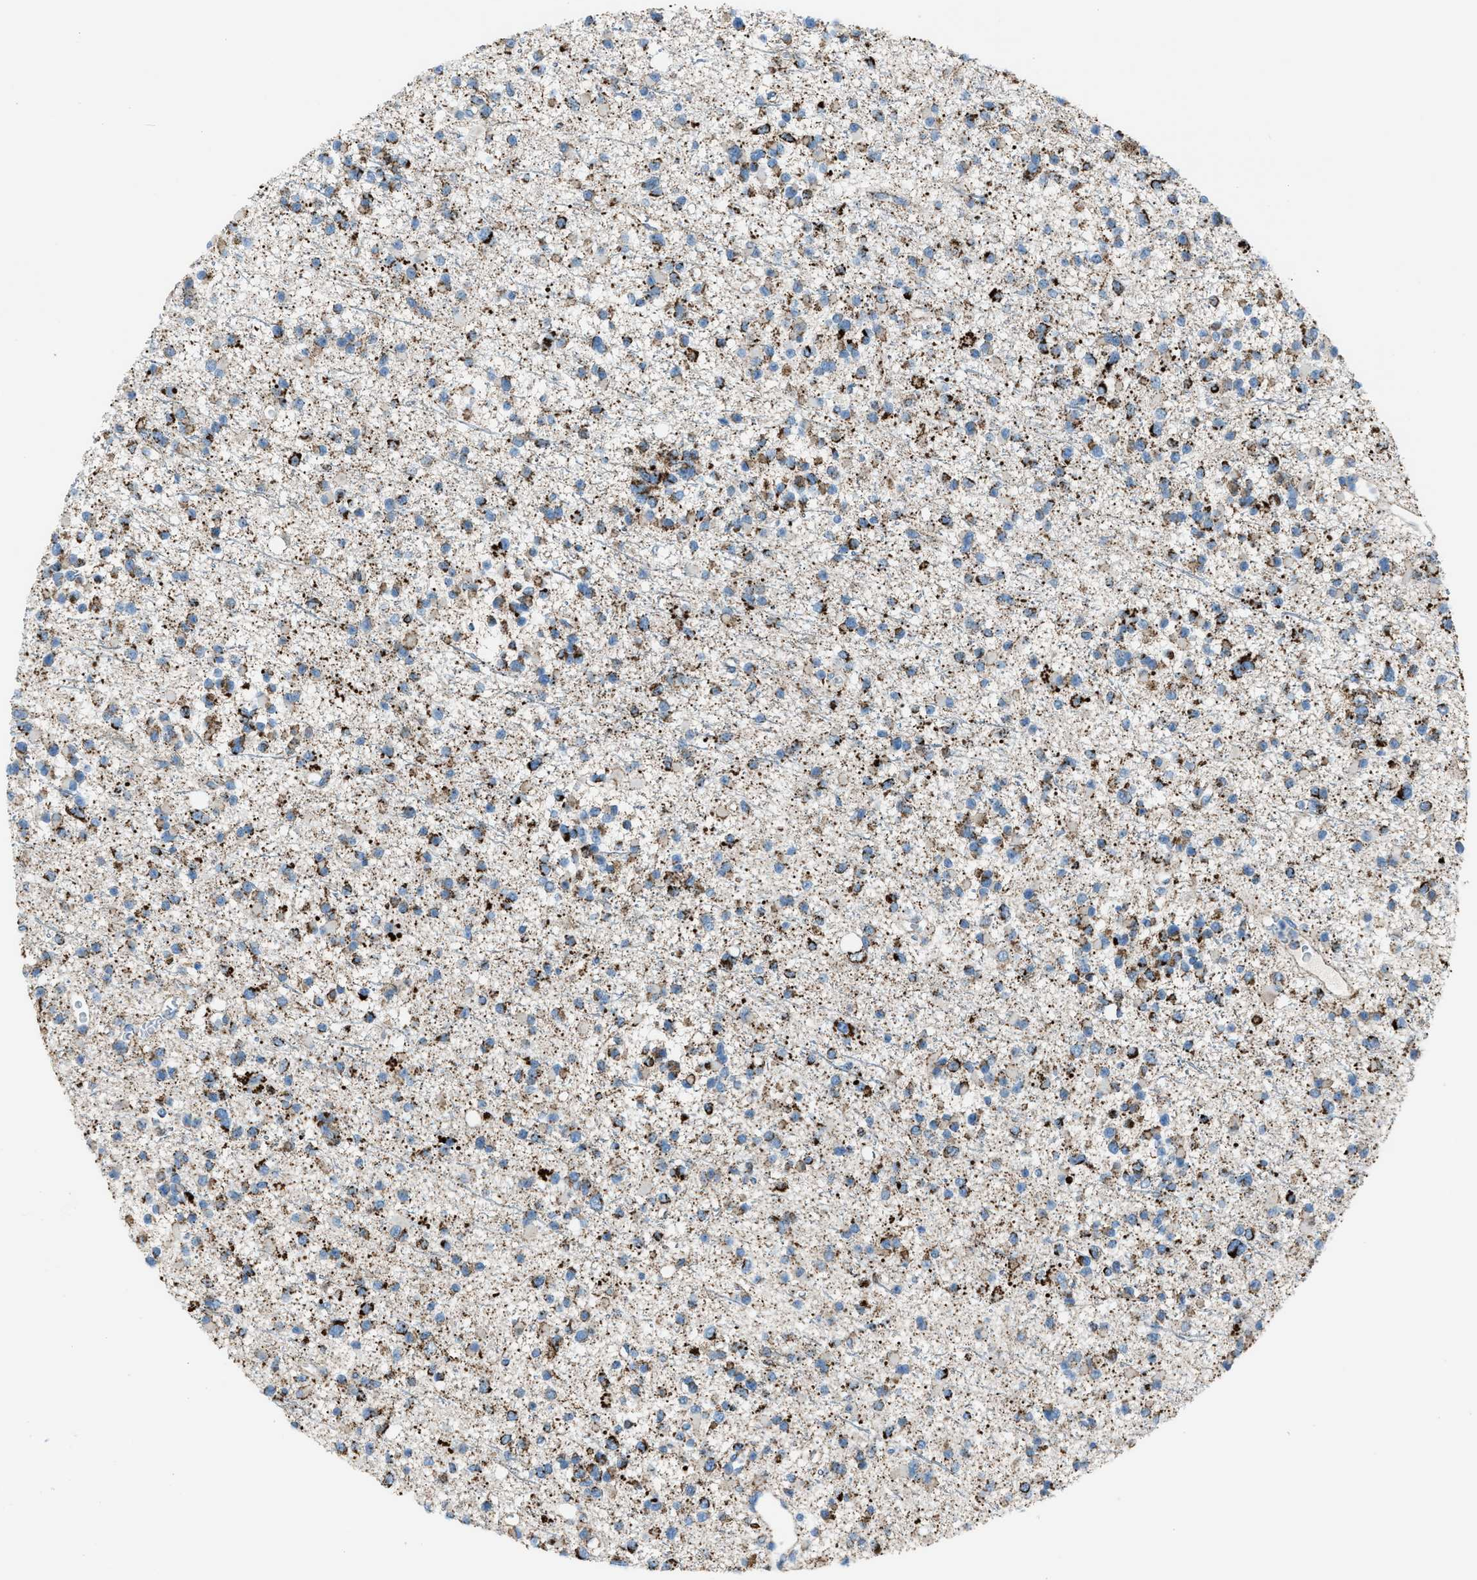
{"staining": {"intensity": "moderate", "quantity": ">75%", "location": "cytoplasmic/membranous"}, "tissue": "glioma", "cell_type": "Tumor cells", "image_type": "cancer", "snomed": [{"axis": "morphology", "description": "Glioma, malignant, Low grade"}, {"axis": "topography", "description": "Brain"}], "caption": "Malignant glioma (low-grade) stained for a protein exhibits moderate cytoplasmic/membranous positivity in tumor cells. (DAB = brown stain, brightfield microscopy at high magnification).", "gene": "MDH2", "patient": {"sex": "female", "age": 22}}